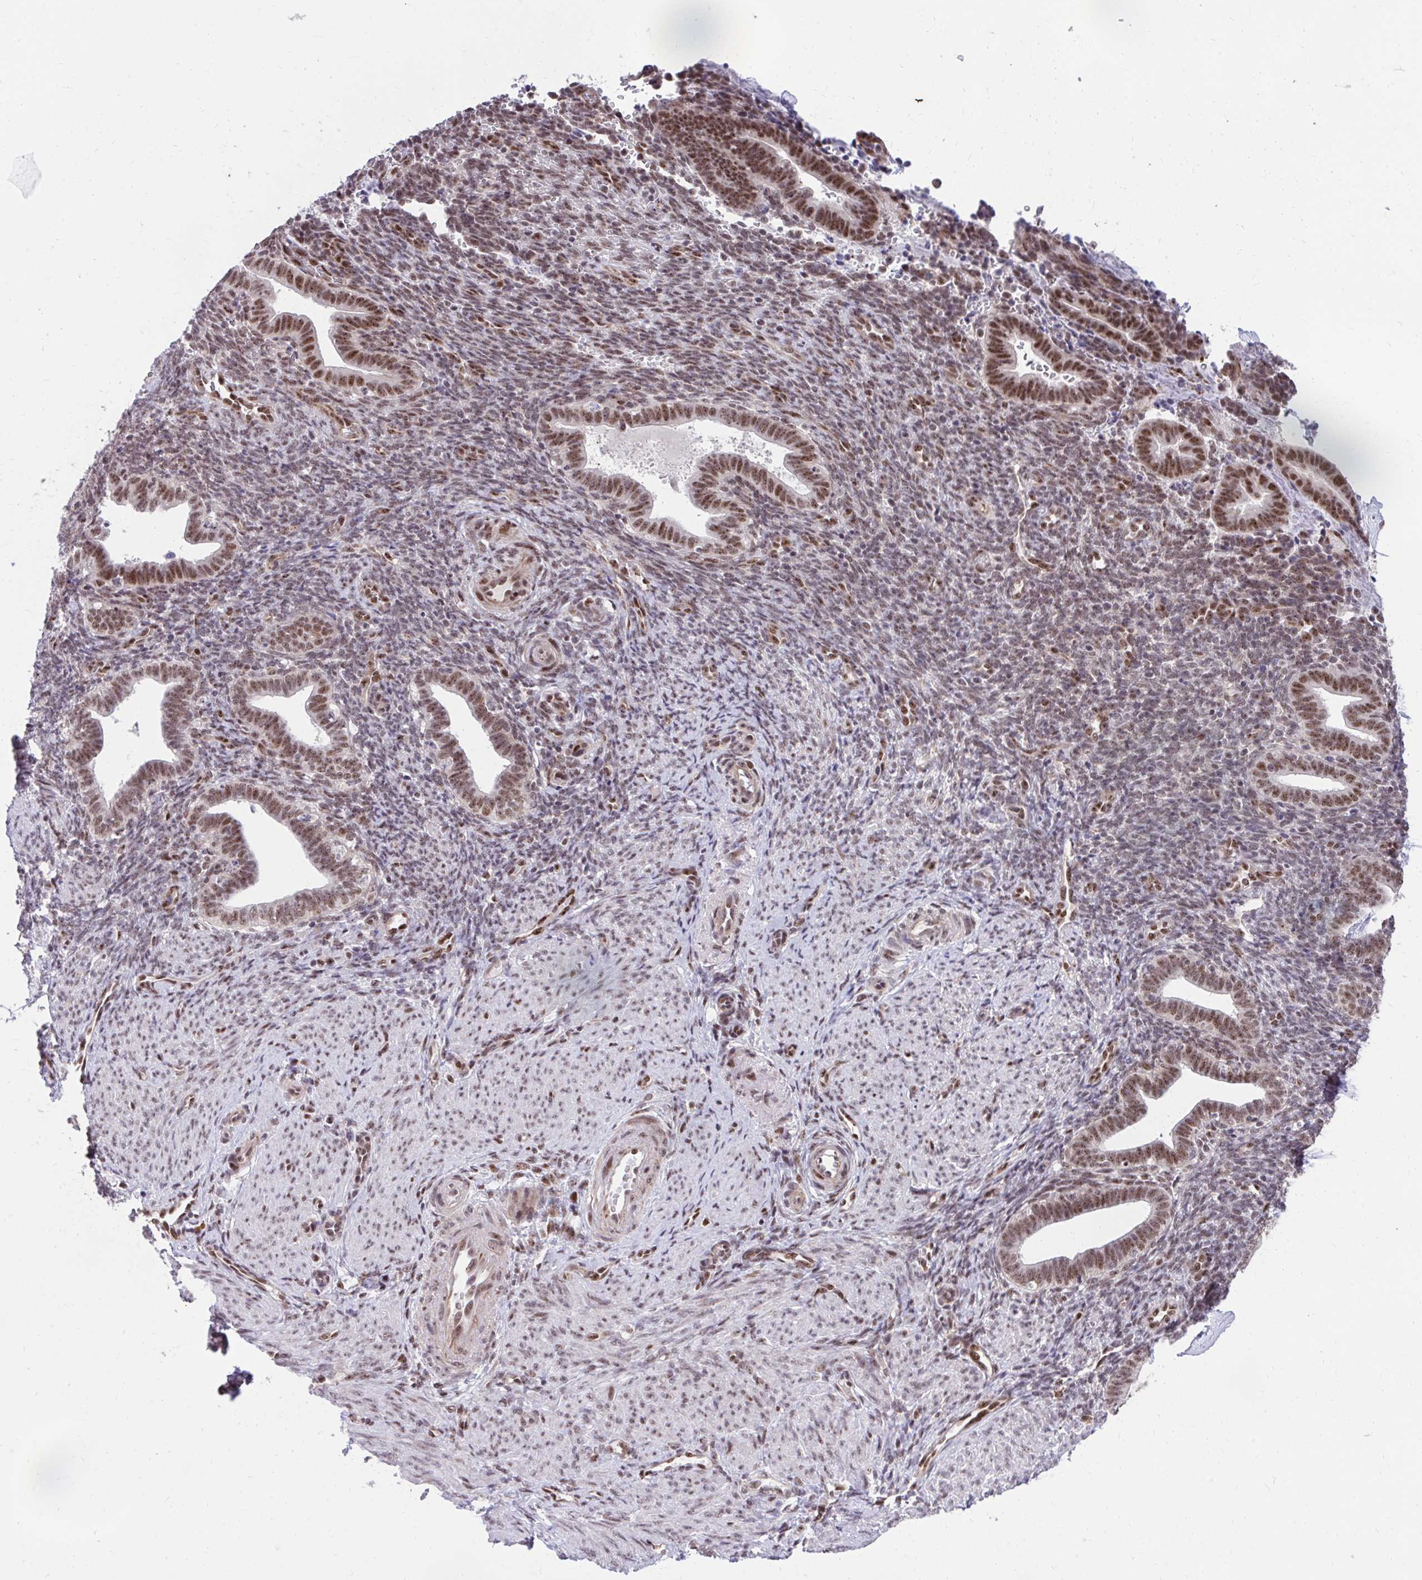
{"staining": {"intensity": "moderate", "quantity": "25%-75%", "location": "nuclear"}, "tissue": "endometrium", "cell_type": "Cells in endometrial stroma", "image_type": "normal", "snomed": [{"axis": "morphology", "description": "Normal tissue, NOS"}, {"axis": "topography", "description": "Endometrium"}], "caption": "Endometrium stained with immunohistochemistry reveals moderate nuclear staining in about 25%-75% of cells in endometrial stroma. Nuclei are stained in blue.", "gene": "HOXA4", "patient": {"sex": "female", "age": 34}}